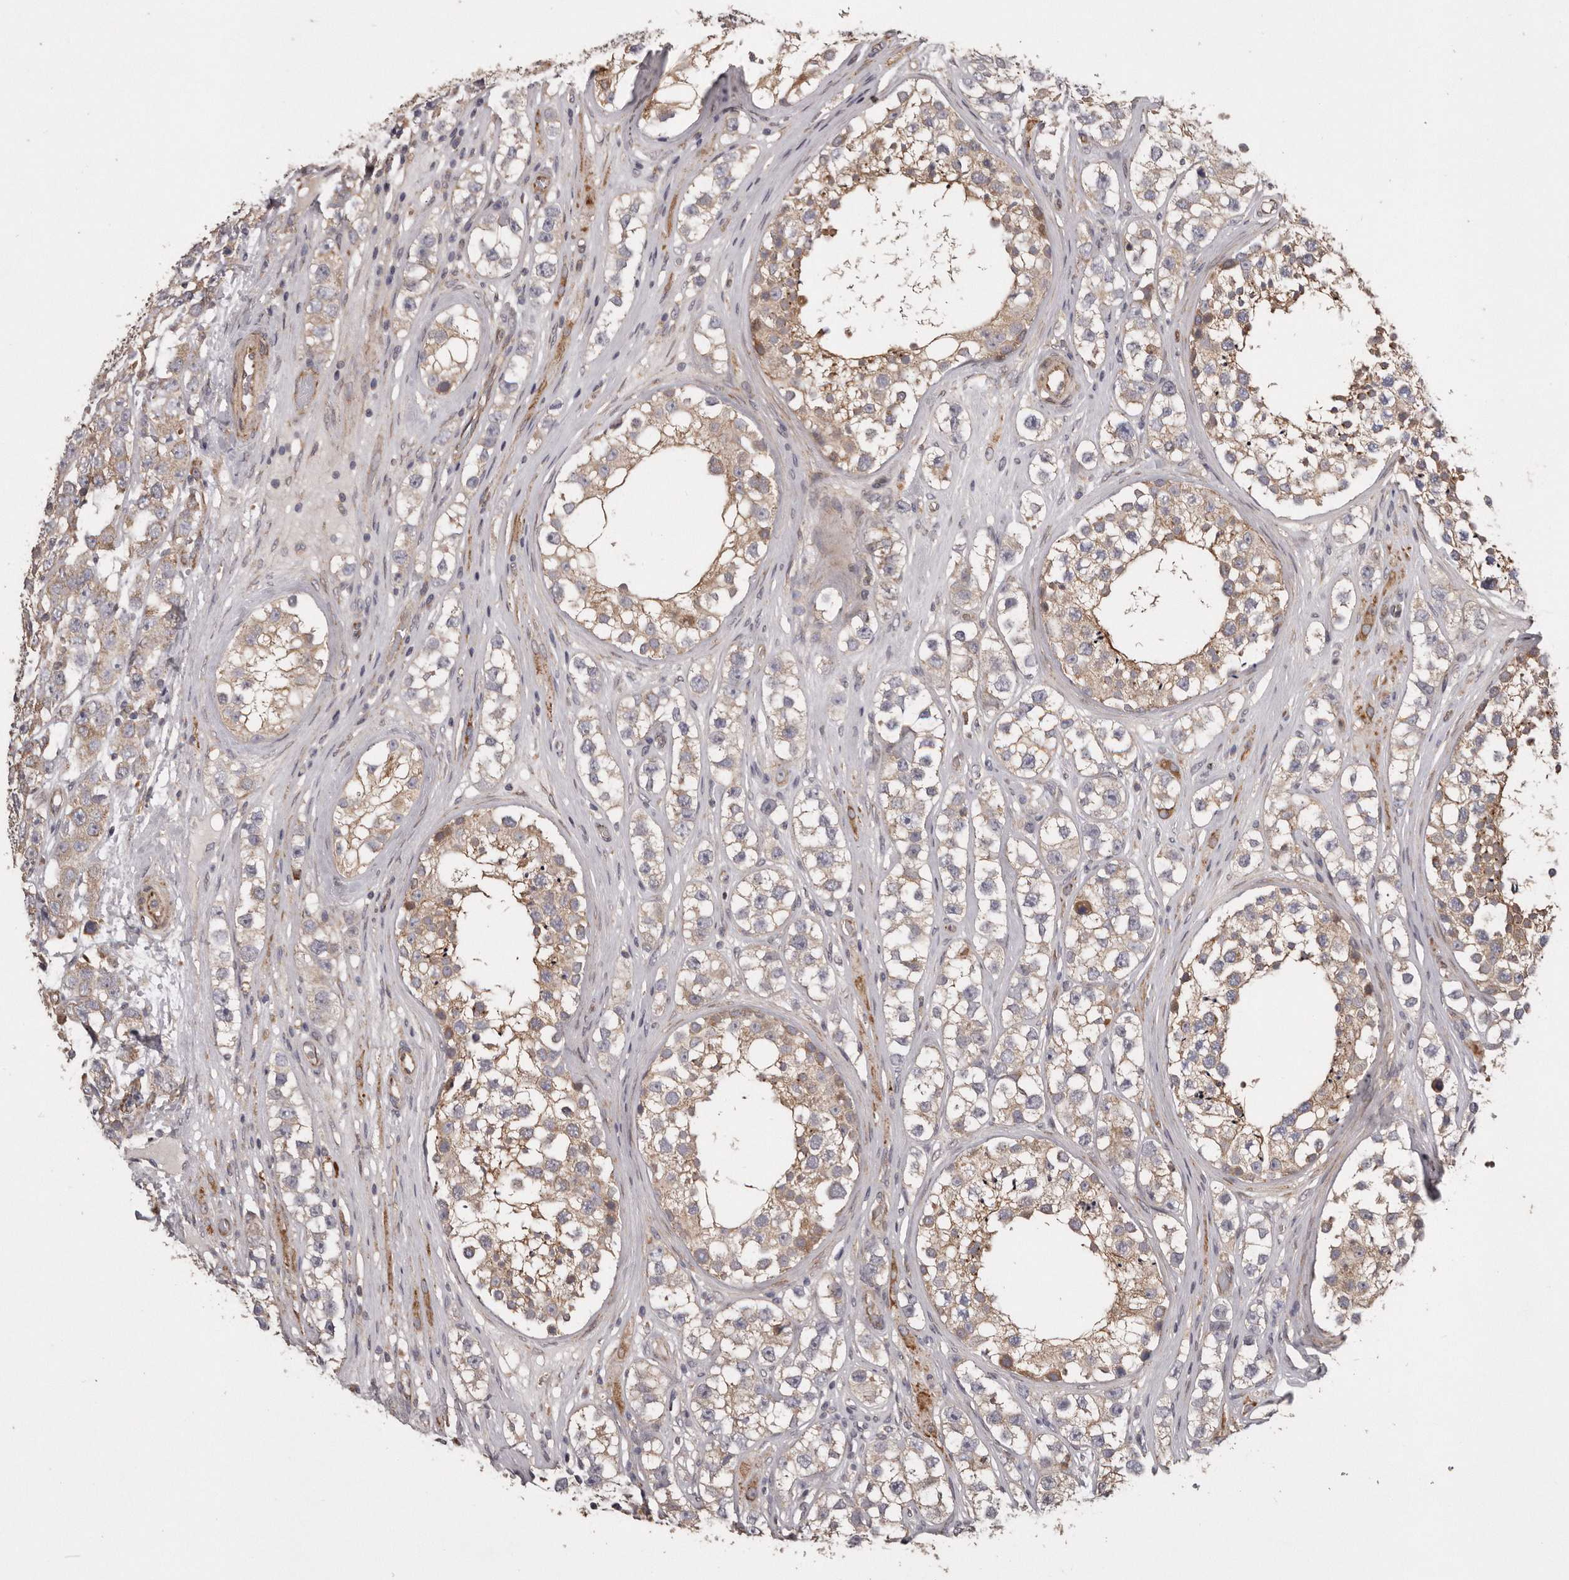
{"staining": {"intensity": "weak", "quantity": ">75%", "location": "cytoplasmic/membranous"}, "tissue": "testis cancer", "cell_type": "Tumor cells", "image_type": "cancer", "snomed": [{"axis": "morphology", "description": "Seminoma, NOS"}, {"axis": "topography", "description": "Testis"}], "caption": "A photomicrograph of testis seminoma stained for a protein shows weak cytoplasmic/membranous brown staining in tumor cells.", "gene": "ARMCX1", "patient": {"sex": "male", "age": 28}}